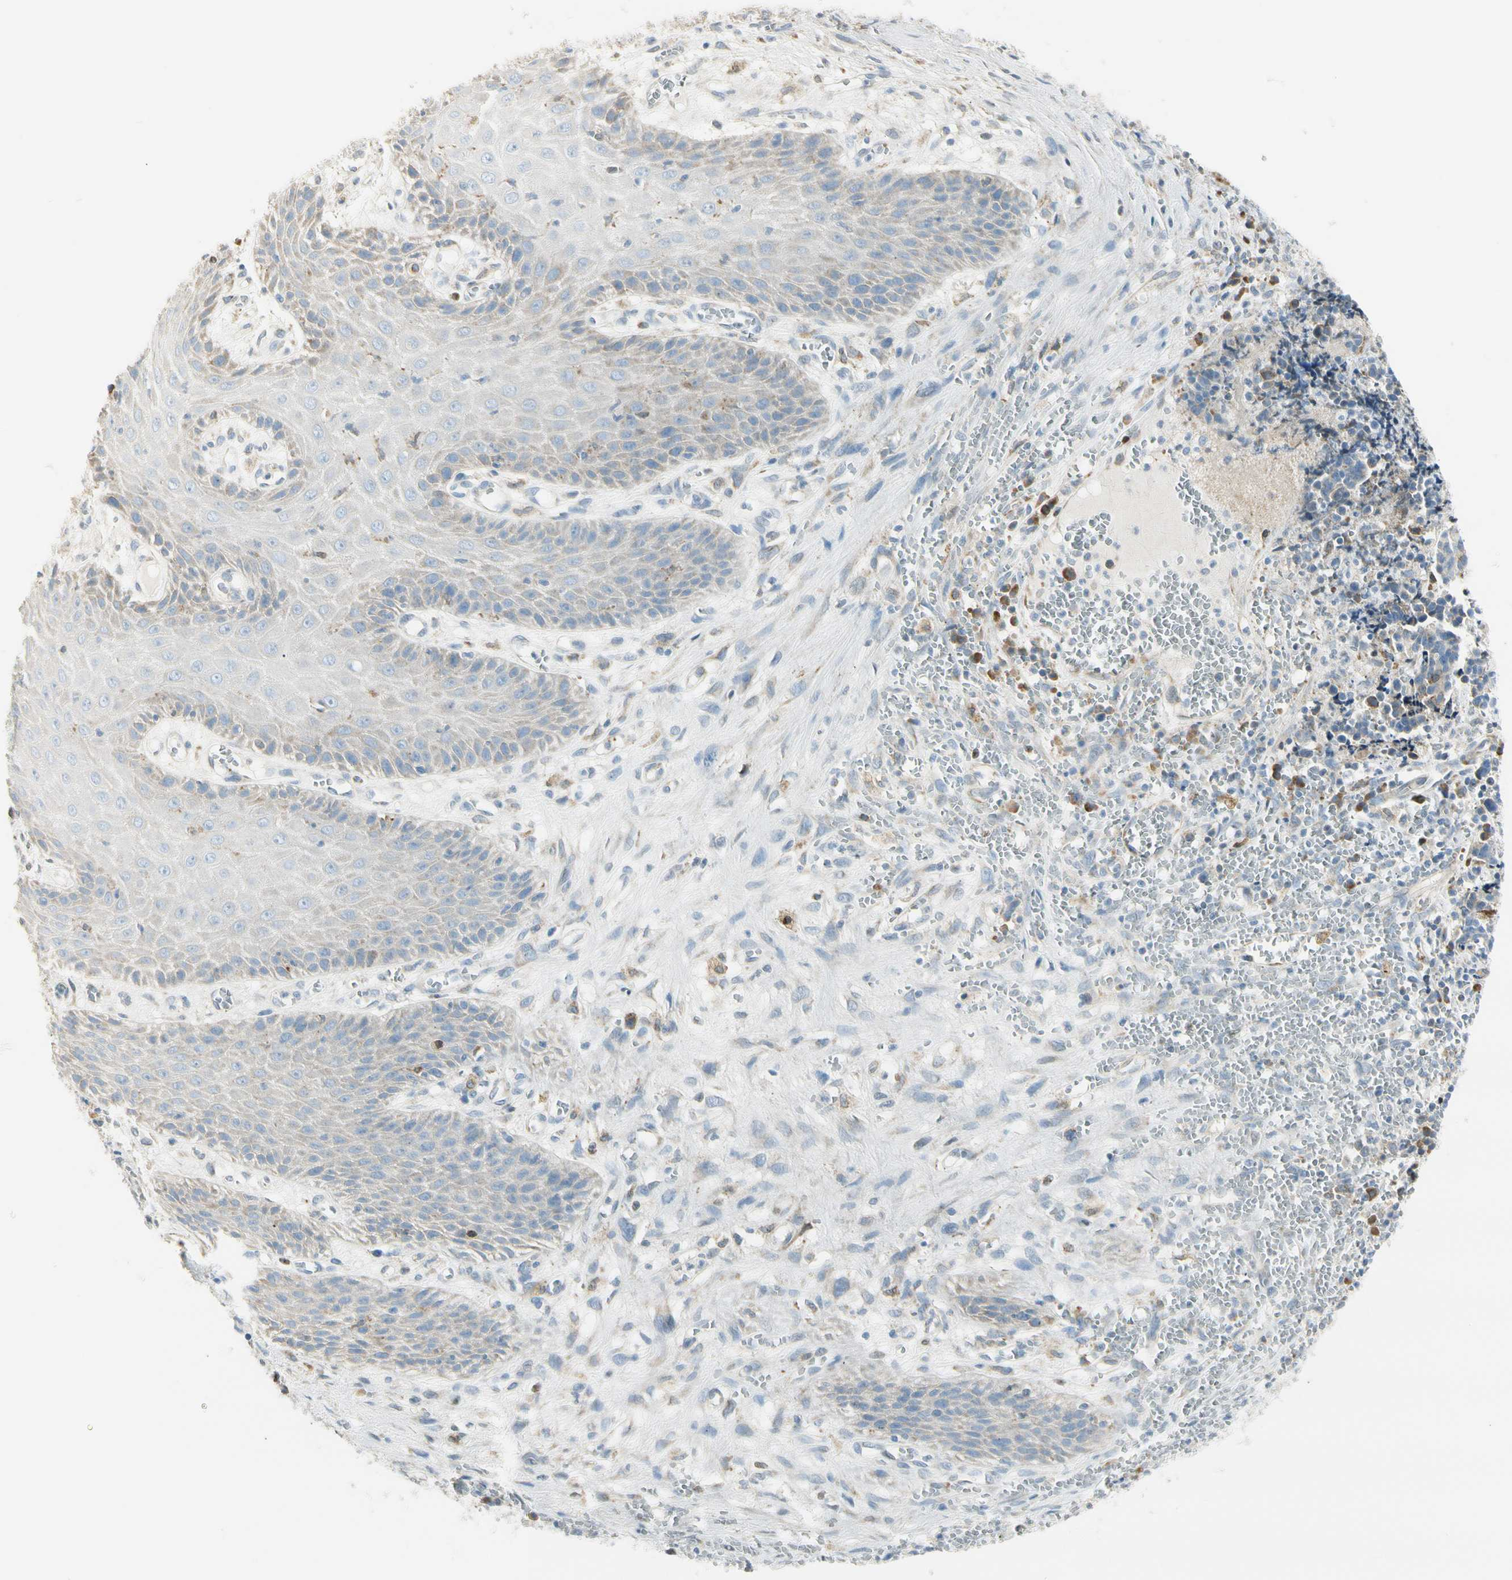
{"staining": {"intensity": "negative", "quantity": "none", "location": "none"}, "tissue": "cervical cancer", "cell_type": "Tumor cells", "image_type": "cancer", "snomed": [{"axis": "morphology", "description": "Squamous cell carcinoma, NOS"}, {"axis": "topography", "description": "Cervix"}], "caption": "This micrograph is of cervical cancer (squamous cell carcinoma) stained with IHC to label a protein in brown with the nuclei are counter-stained blue. There is no staining in tumor cells.", "gene": "TNFSF11", "patient": {"sex": "female", "age": 35}}